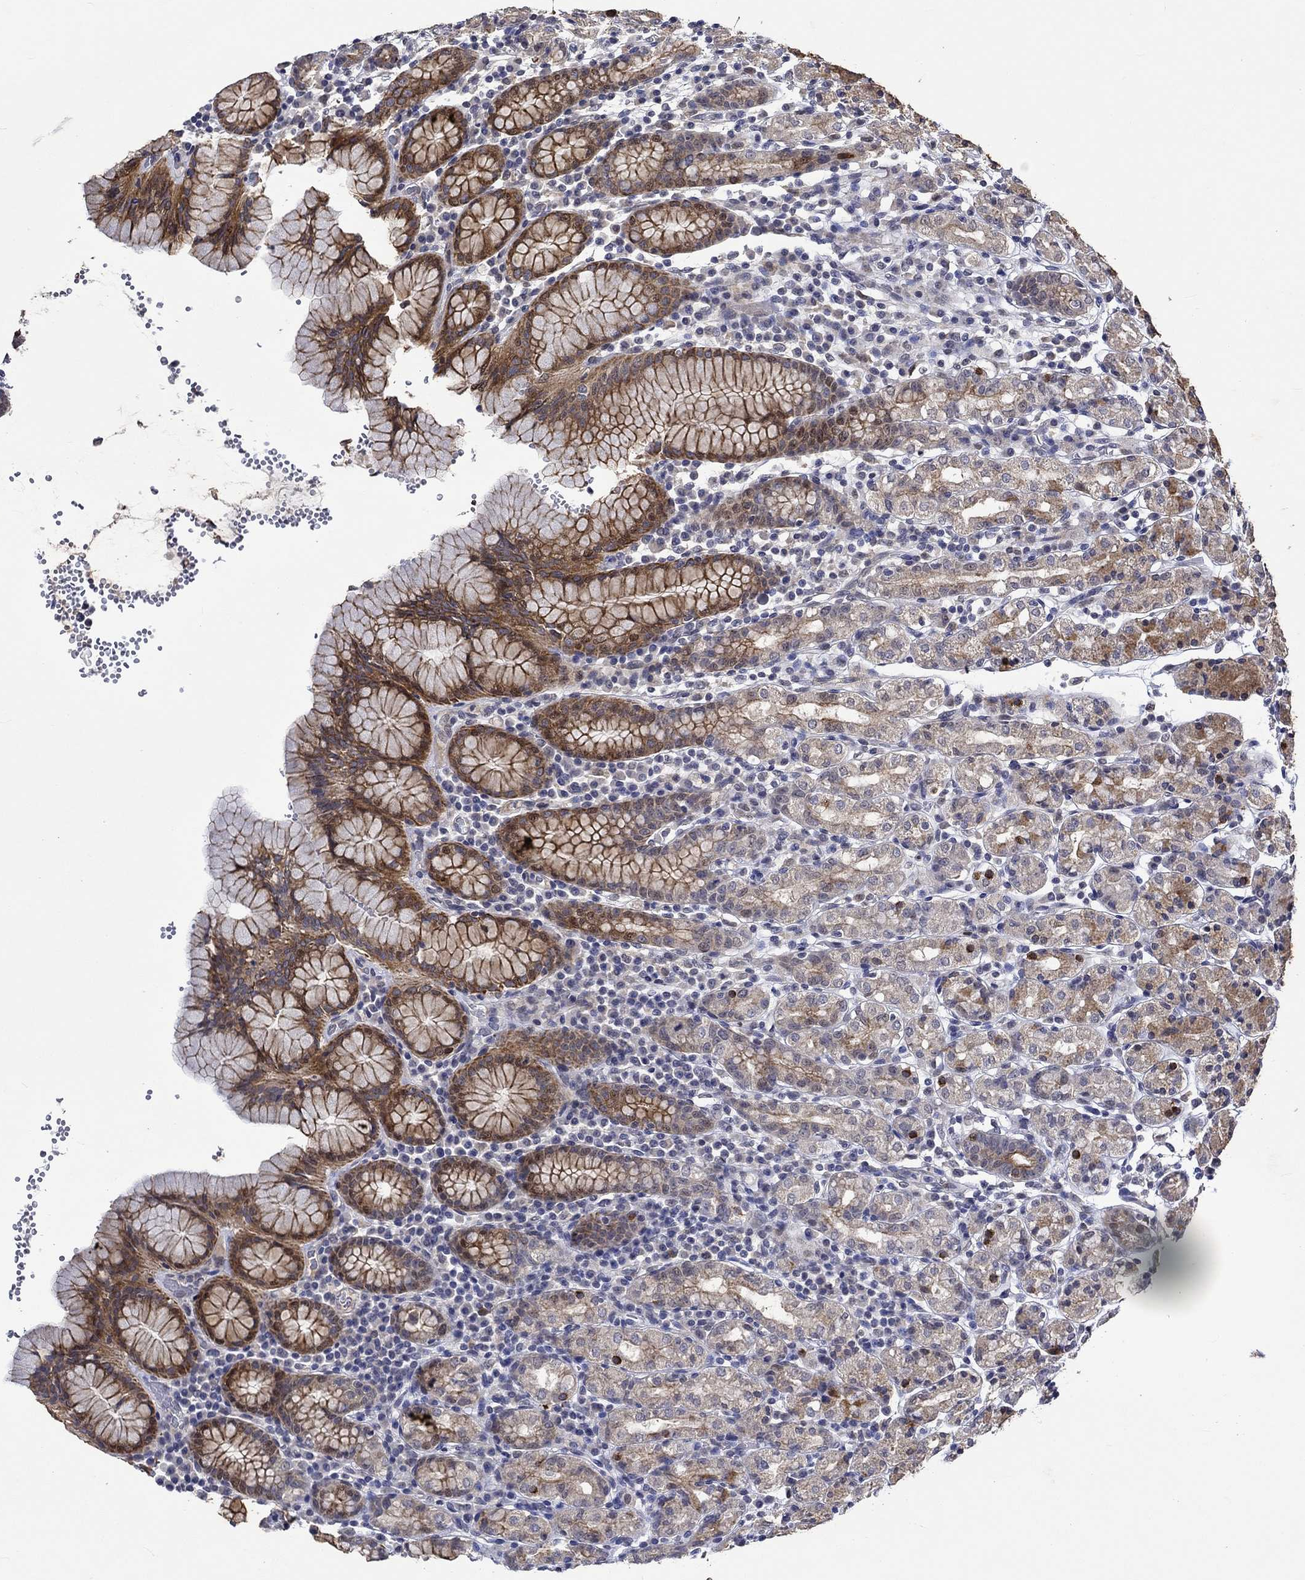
{"staining": {"intensity": "strong", "quantity": "25%-75%", "location": "cytoplasmic/membranous"}, "tissue": "stomach", "cell_type": "Glandular cells", "image_type": "normal", "snomed": [{"axis": "morphology", "description": "Normal tissue, NOS"}, {"axis": "topography", "description": "Stomach, upper"}, {"axis": "topography", "description": "Stomach"}], "caption": "DAB (3,3'-diaminobenzidine) immunohistochemical staining of benign stomach reveals strong cytoplasmic/membranous protein staining in about 25%-75% of glandular cells.", "gene": "DDX3Y", "patient": {"sex": "male", "age": 62}}